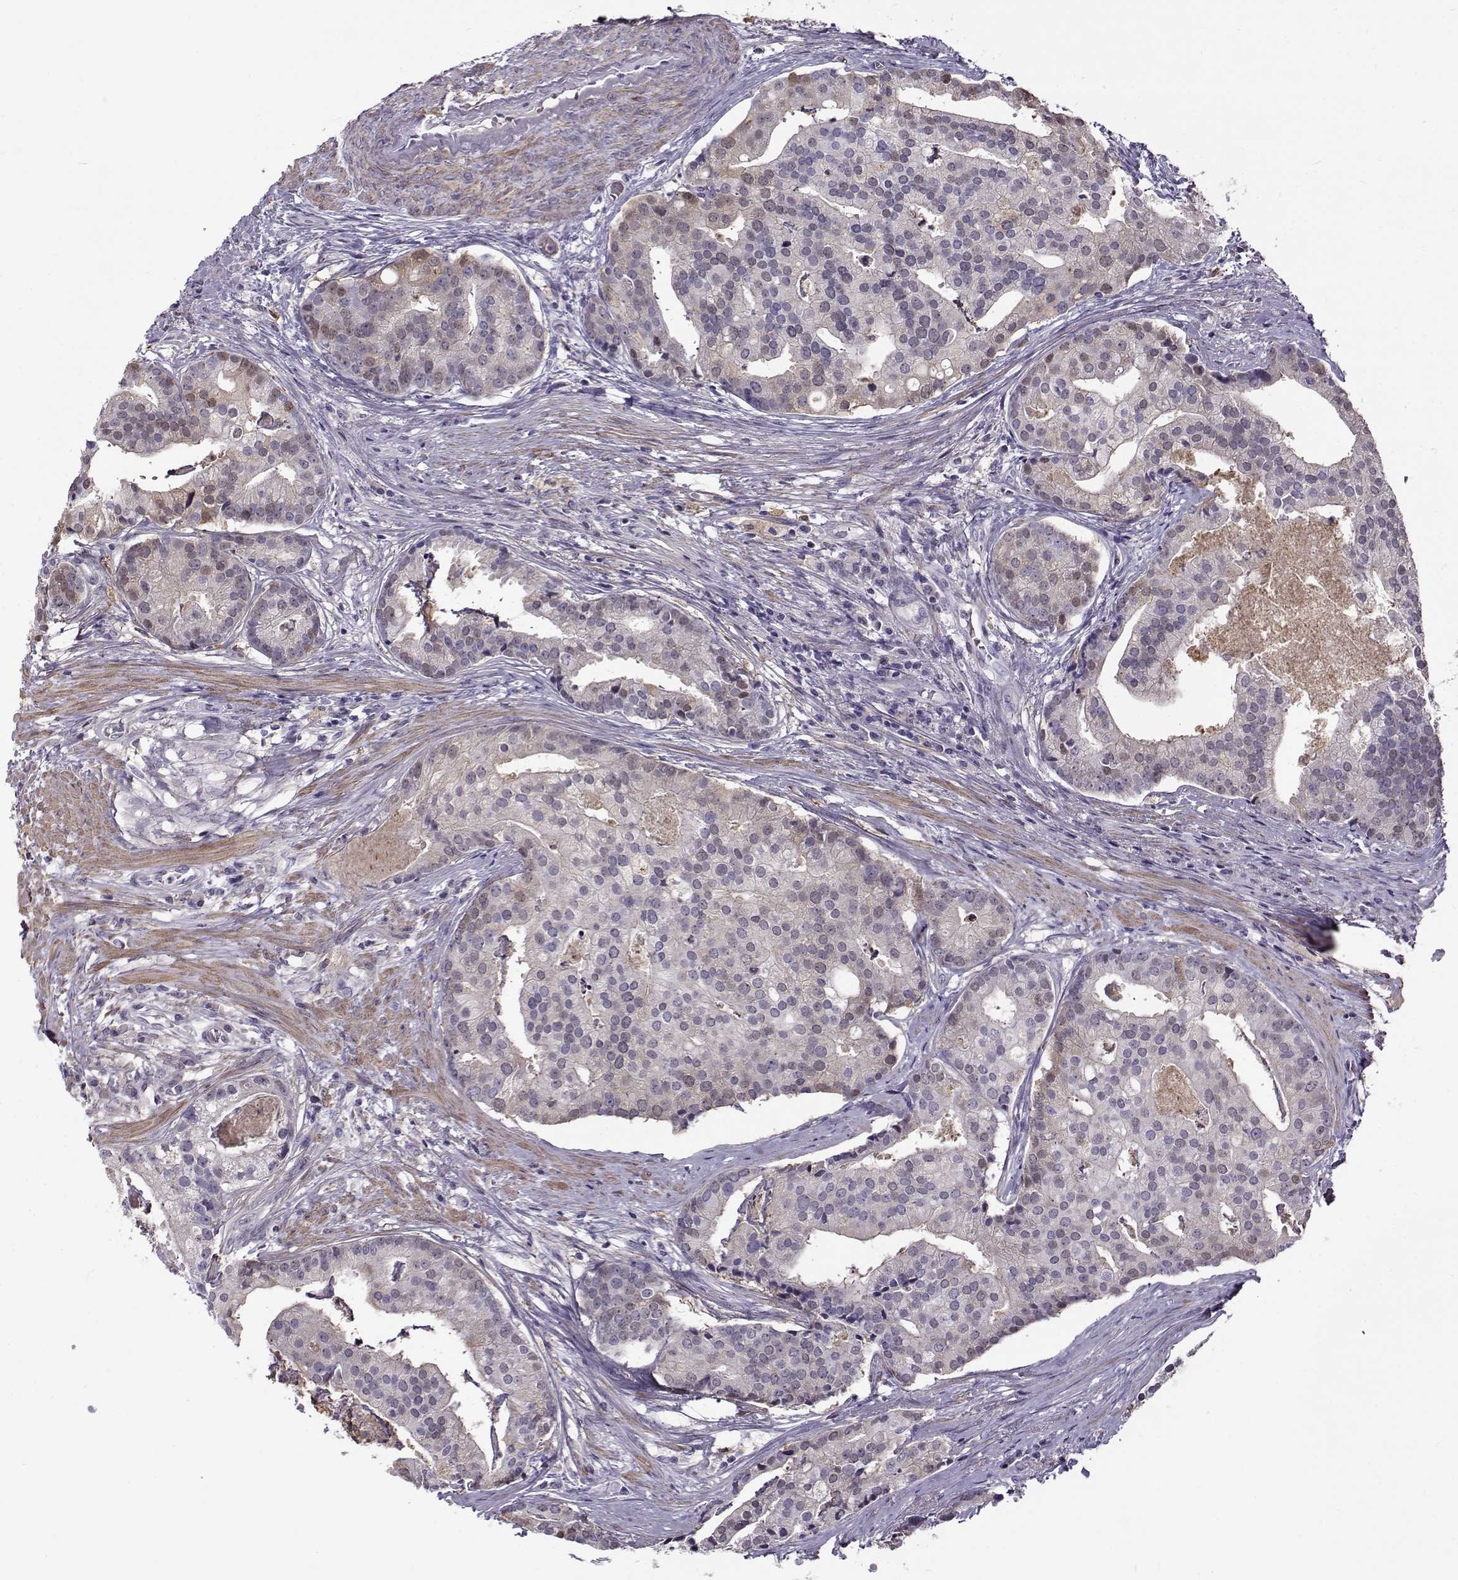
{"staining": {"intensity": "negative", "quantity": "none", "location": "none"}, "tissue": "prostate cancer", "cell_type": "Tumor cells", "image_type": "cancer", "snomed": [{"axis": "morphology", "description": "Adenocarcinoma, NOS"}, {"axis": "topography", "description": "Prostate and seminal vesicle, NOS"}, {"axis": "topography", "description": "Prostate"}], "caption": "Human prostate cancer stained for a protein using immunohistochemistry (IHC) demonstrates no positivity in tumor cells.", "gene": "UCP3", "patient": {"sex": "male", "age": 44}}